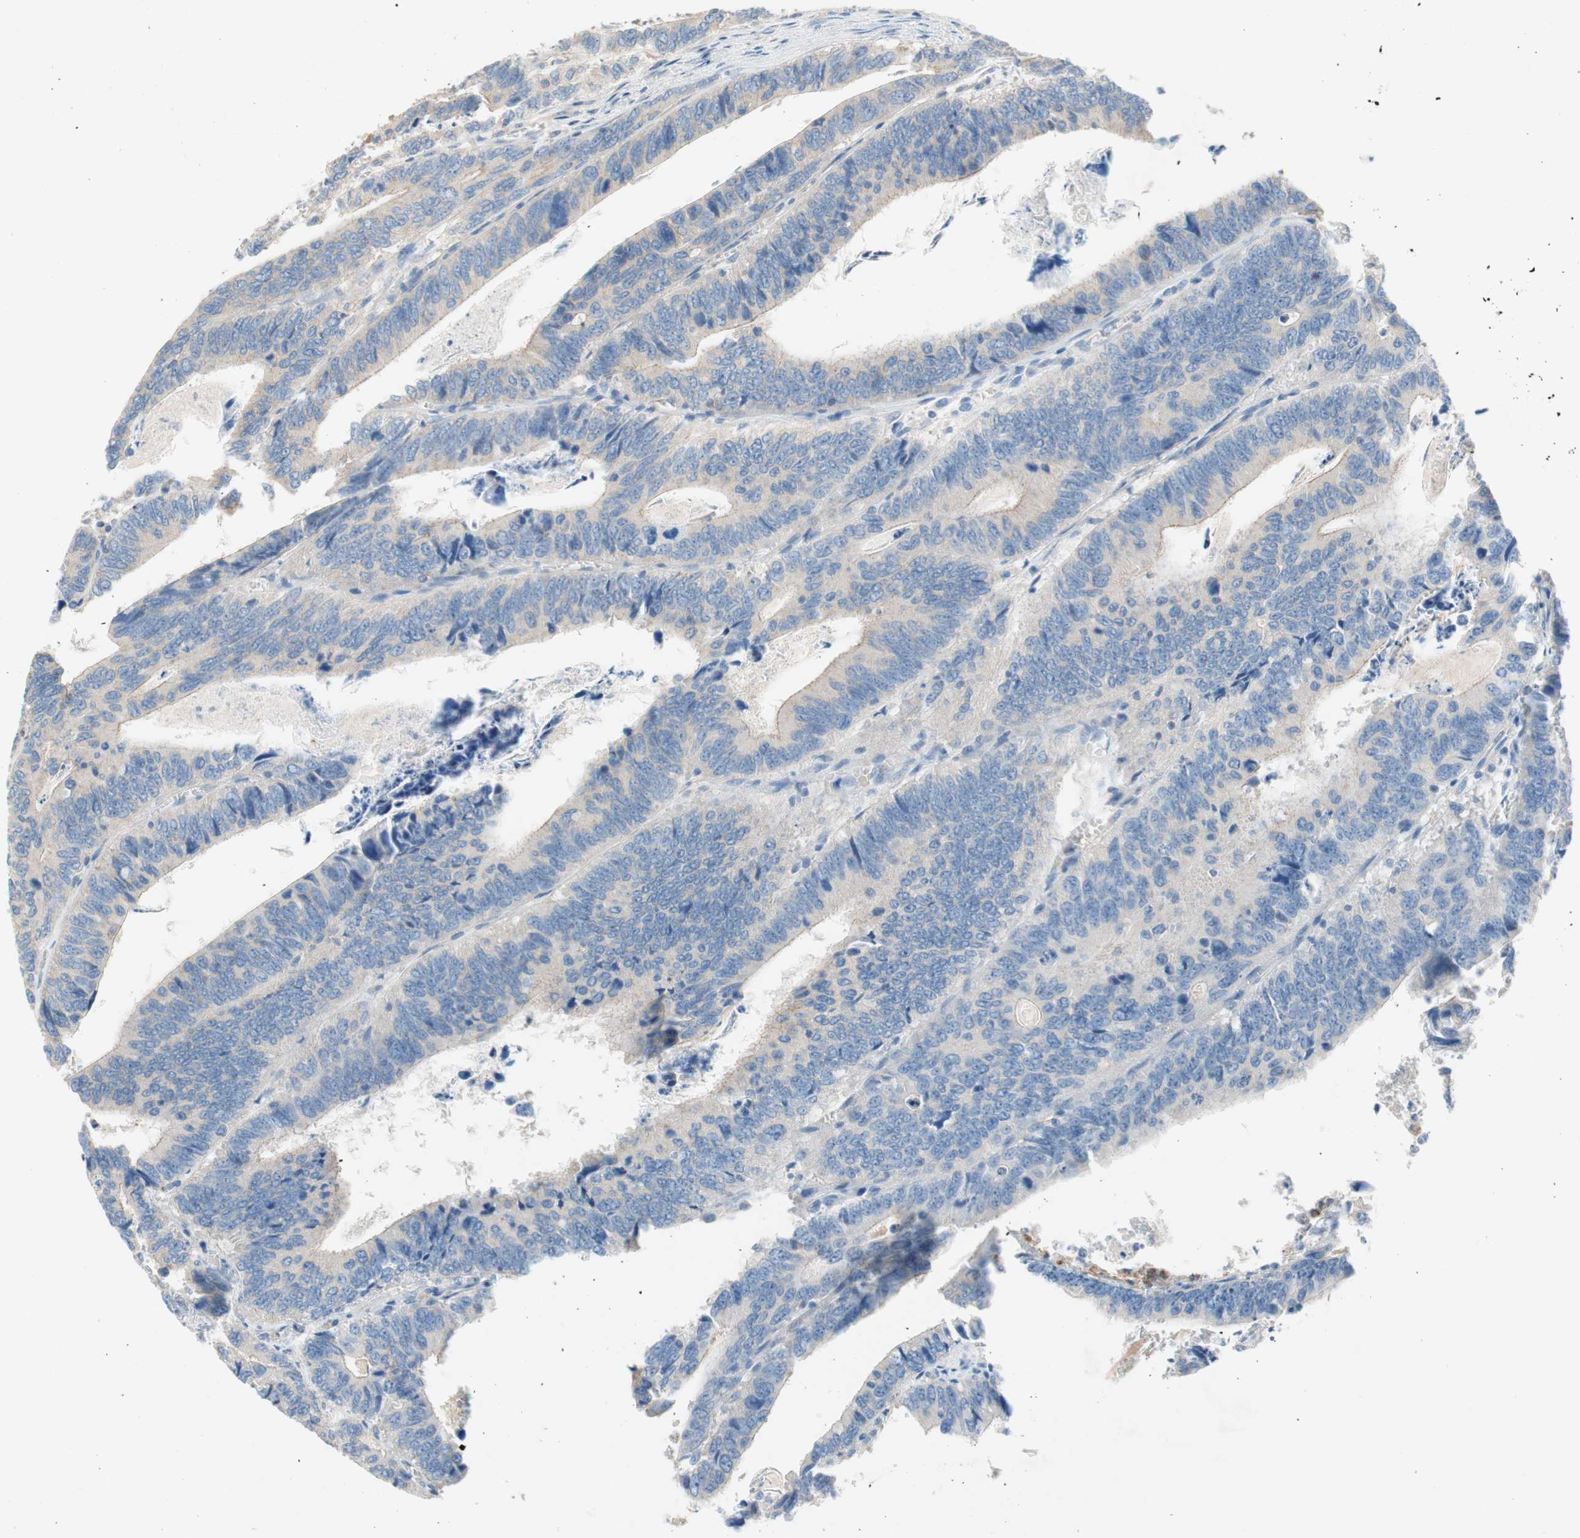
{"staining": {"intensity": "weak", "quantity": "<25%", "location": "cytoplasmic/membranous"}, "tissue": "colorectal cancer", "cell_type": "Tumor cells", "image_type": "cancer", "snomed": [{"axis": "morphology", "description": "Adenocarcinoma, NOS"}, {"axis": "topography", "description": "Colon"}], "caption": "Protein analysis of colorectal cancer demonstrates no significant positivity in tumor cells.", "gene": "GLUL", "patient": {"sex": "male", "age": 72}}